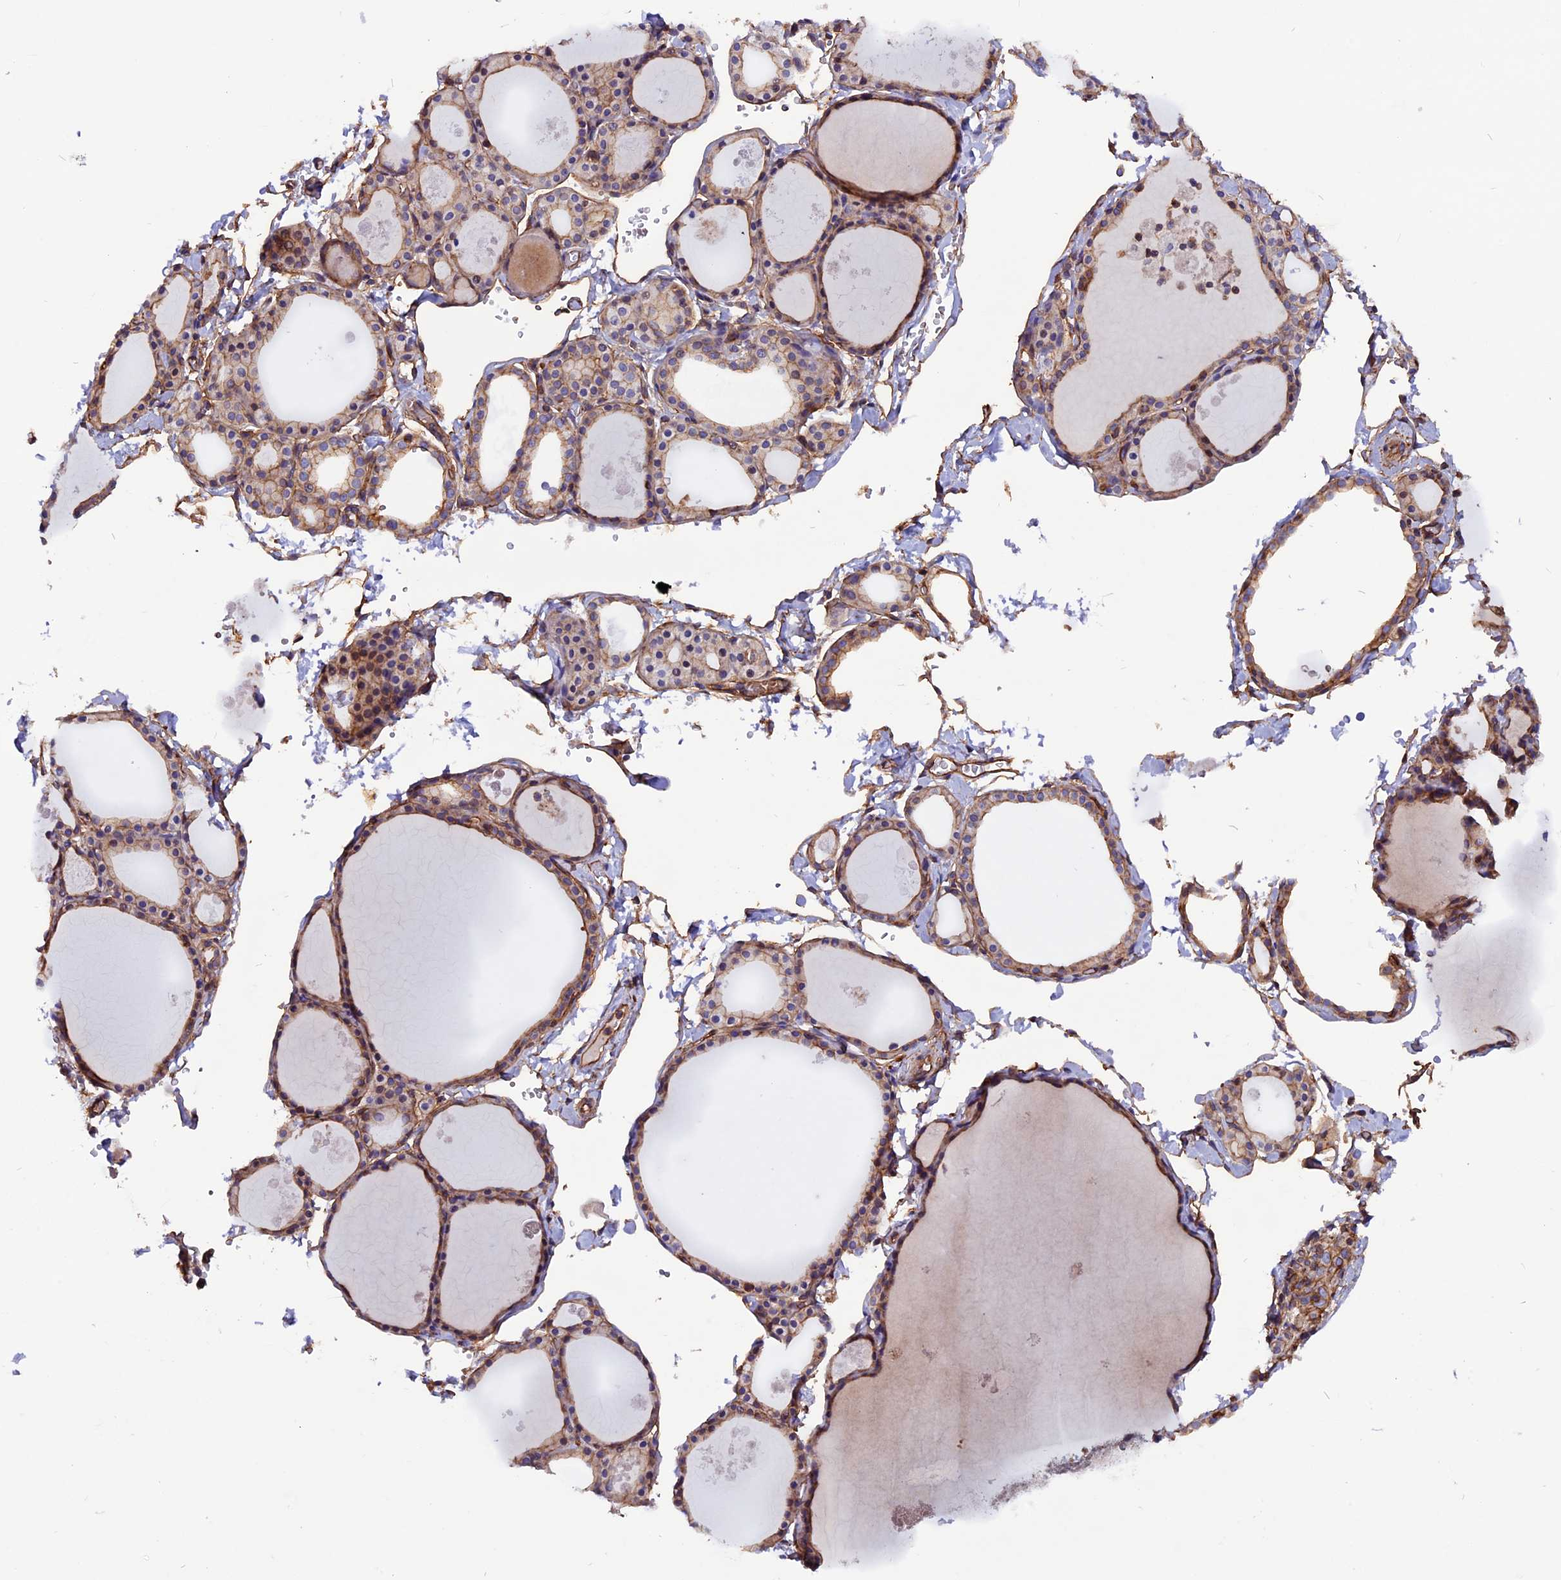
{"staining": {"intensity": "moderate", "quantity": ">75%", "location": "cytoplasmic/membranous"}, "tissue": "thyroid gland", "cell_type": "Glandular cells", "image_type": "normal", "snomed": [{"axis": "morphology", "description": "Normal tissue, NOS"}, {"axis": "topography", "description": "Thyroid gland"}], "caption": "A micrograph of human thyroid gland stained for a protein exhibits moderate cytoplasmic/membranous brown staining in glandular cells.", "gene": "ZNF749", "patient": {"sex": "male", "age": 56}}